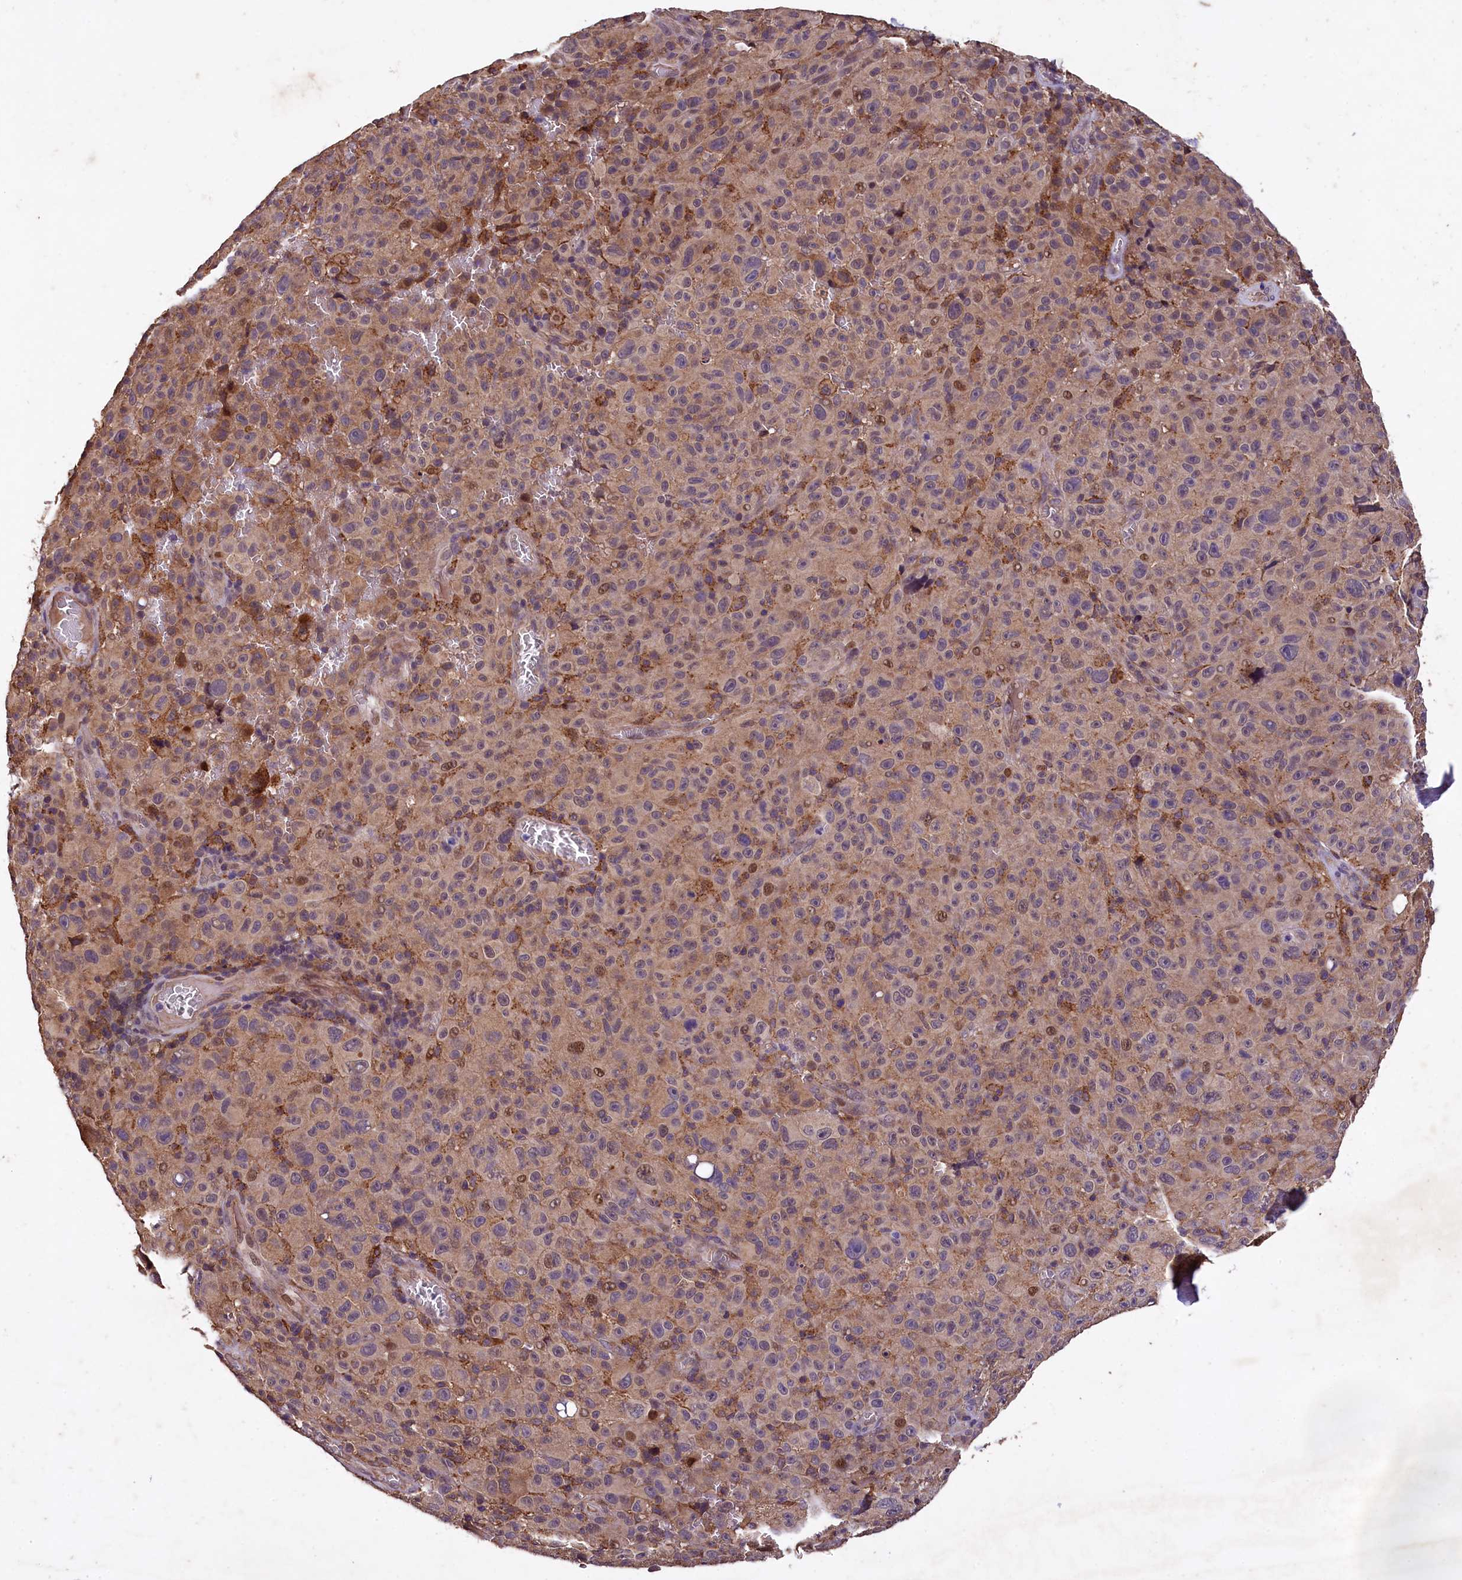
{"staining": {"intensity": "weak", "quantity": ">75%", "location": "cytoplasmic/membranous,nuclear"}, "tissue": "melanoma", "cell_type": "Tumor cells", "image_type": "cancer", "snomed": [{"axis": "morphology", "description": "Malignant melanoma, NOS"}, {"axis": "topography", "description": "Skin"}], "caption": "Protein expression analysis of human melanoma reveals weak cytoplasmic/membranous and nuclear staining in approximately >75% of tumor cells. (DAB IHC, brown staining for protein, blue staining for nuclei).", "gene": "PLXNB1", "patient": {"sex": "female", "age": 82}}